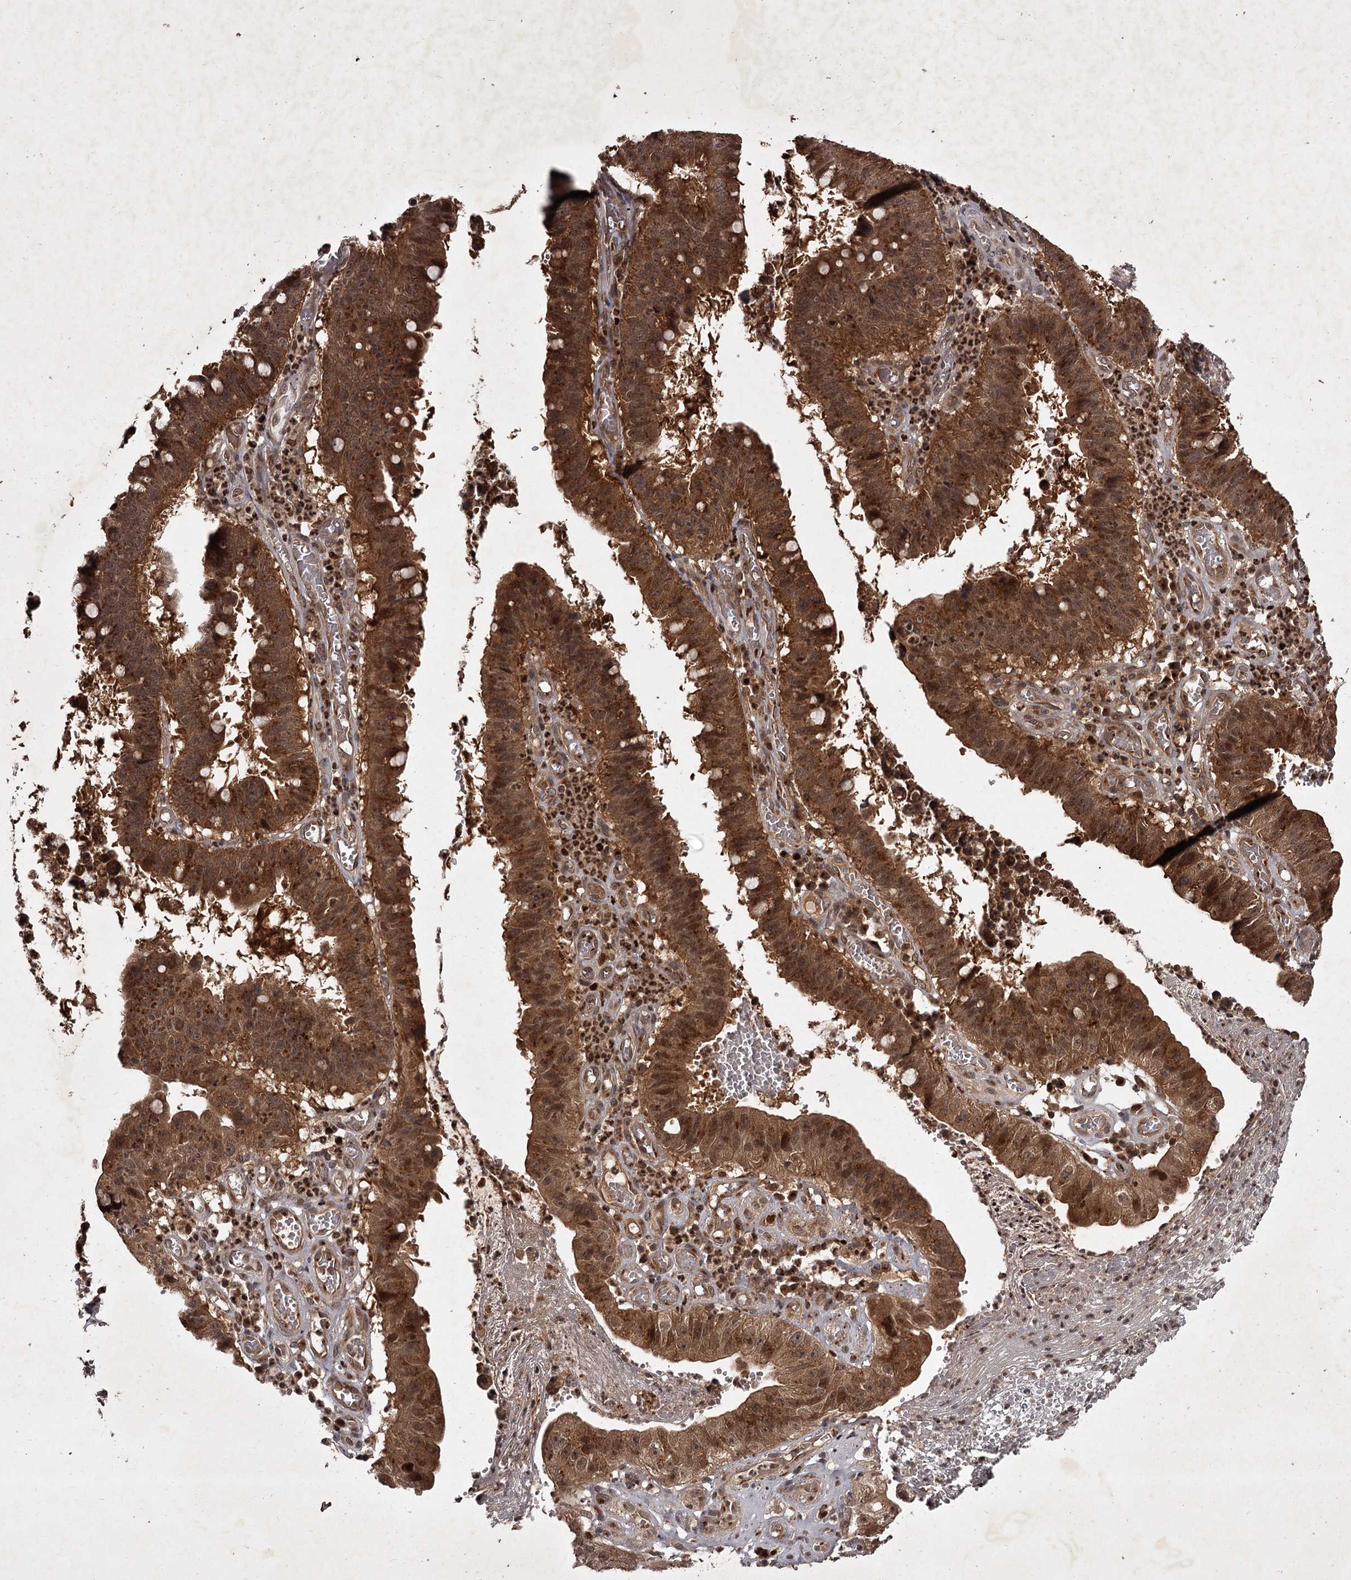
{"staining": {"intensity": "strong", "quantity": ">75%", "location": "cytoplasmic/membranous,nuclear"}, "tissue": "stomach cancer", "cell_type": "Tumor cells", "image_type": "cancer", "snomed": [{"axis": "morphology", "description": "Adenocarcinoma, NOS"}, {"axis": "topography", "description": "Stomach"}], "caption": "A high amount of strong cytoplasmic/membranous and nuclear staining is seen in approximately >75% of tumor cells in stomach cancer tissue. (Brightfield microscopy of DAB IHC at high magnification).", "gene": "TBC1D23", "patient": {"sex": "male", "age": 59}}